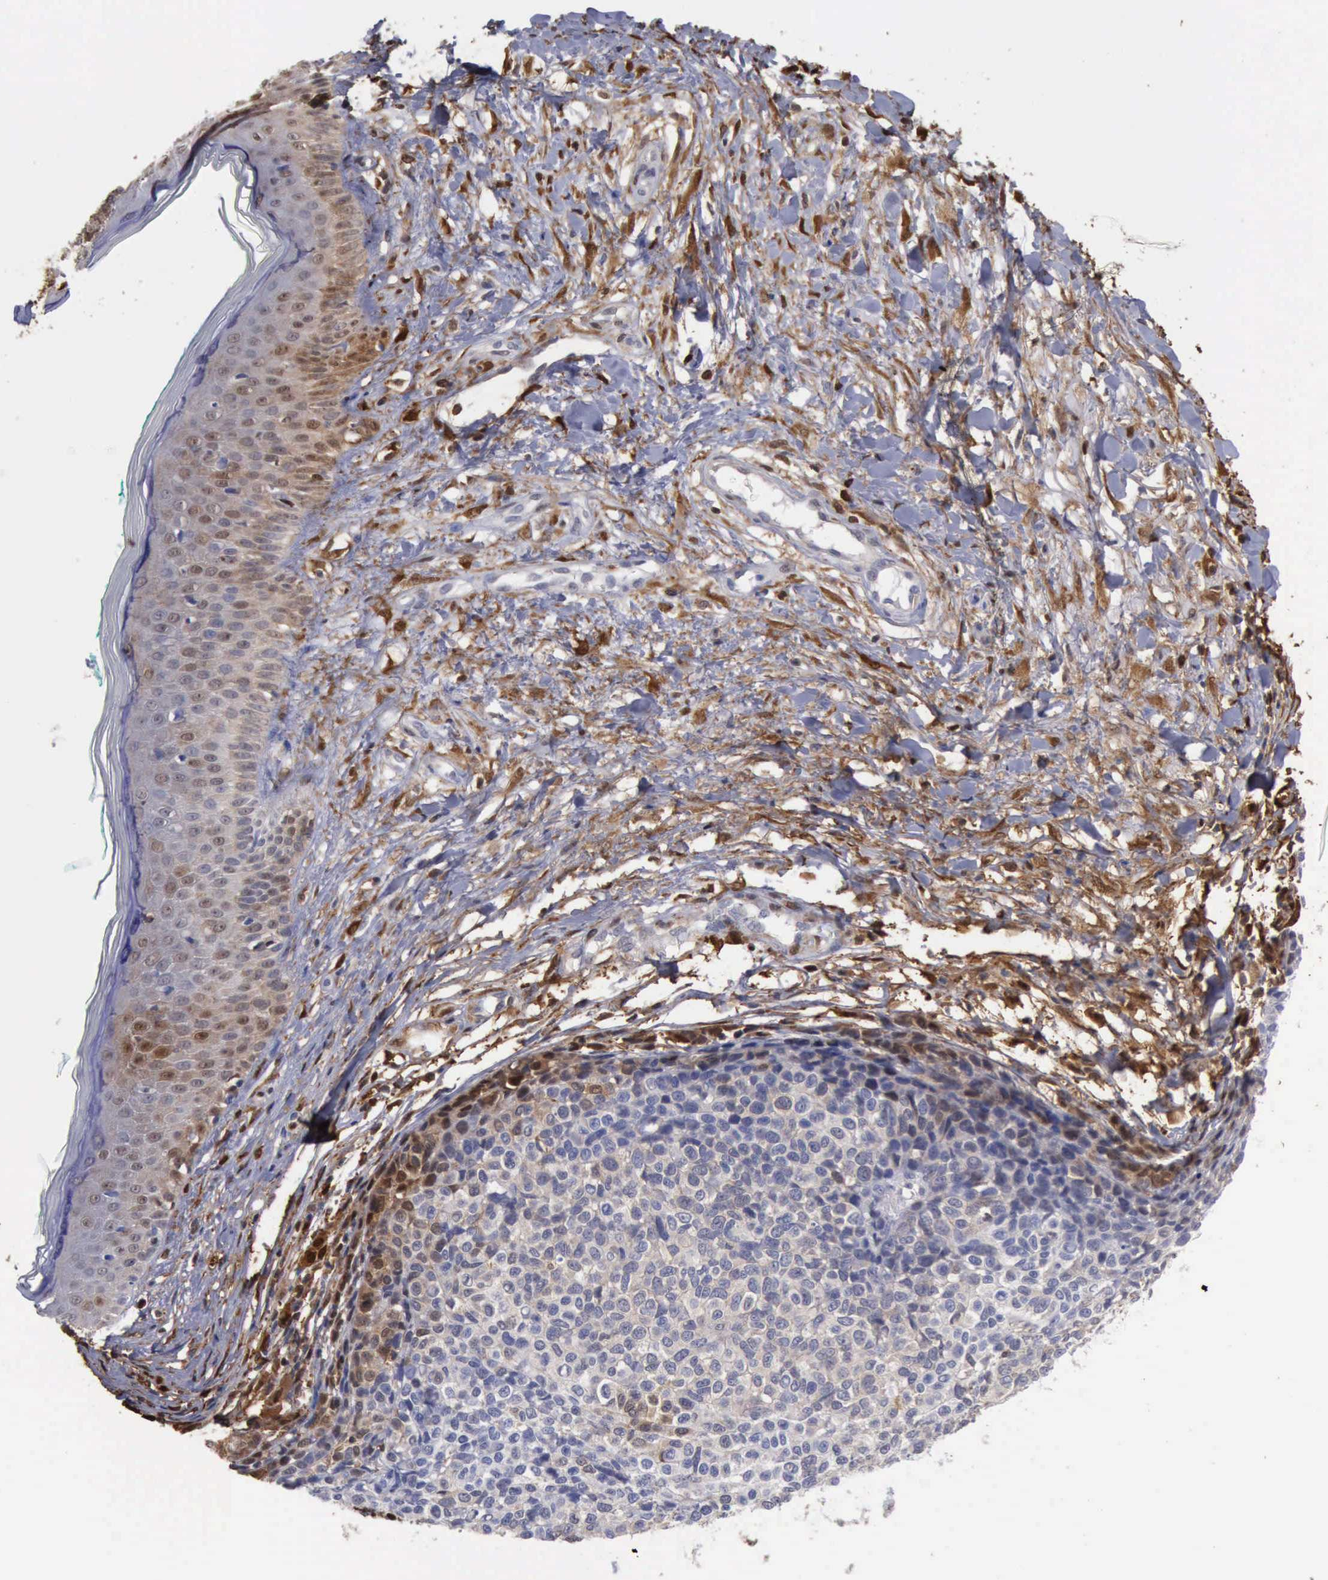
{"staining": {"intensity": "negative", "quantity": "none", "location": "none"}, "tissue": "melanoma", "cell_type": "Tumor cells", "image_type": "cancer", "snomed": [{"axis": "morphology", "description": "Malignant melanoma, NOS"}, {"axis": "topography", "description": "Skin"}], "caption": "High magnification brightfield microscopy of melanoma stained with DAB (brown) and counterstained with hematoxylin (blue): tumor cells show no significant staining. Brightfield microscopy of immunohistochemistry (IHC) stained with DAB (3,3'-diaminobenzidine) (brown) and hematoxylin (blue), captured at high magnification.", "gene": "STAT1", "patient": {"sex": "female", "age": 85}}